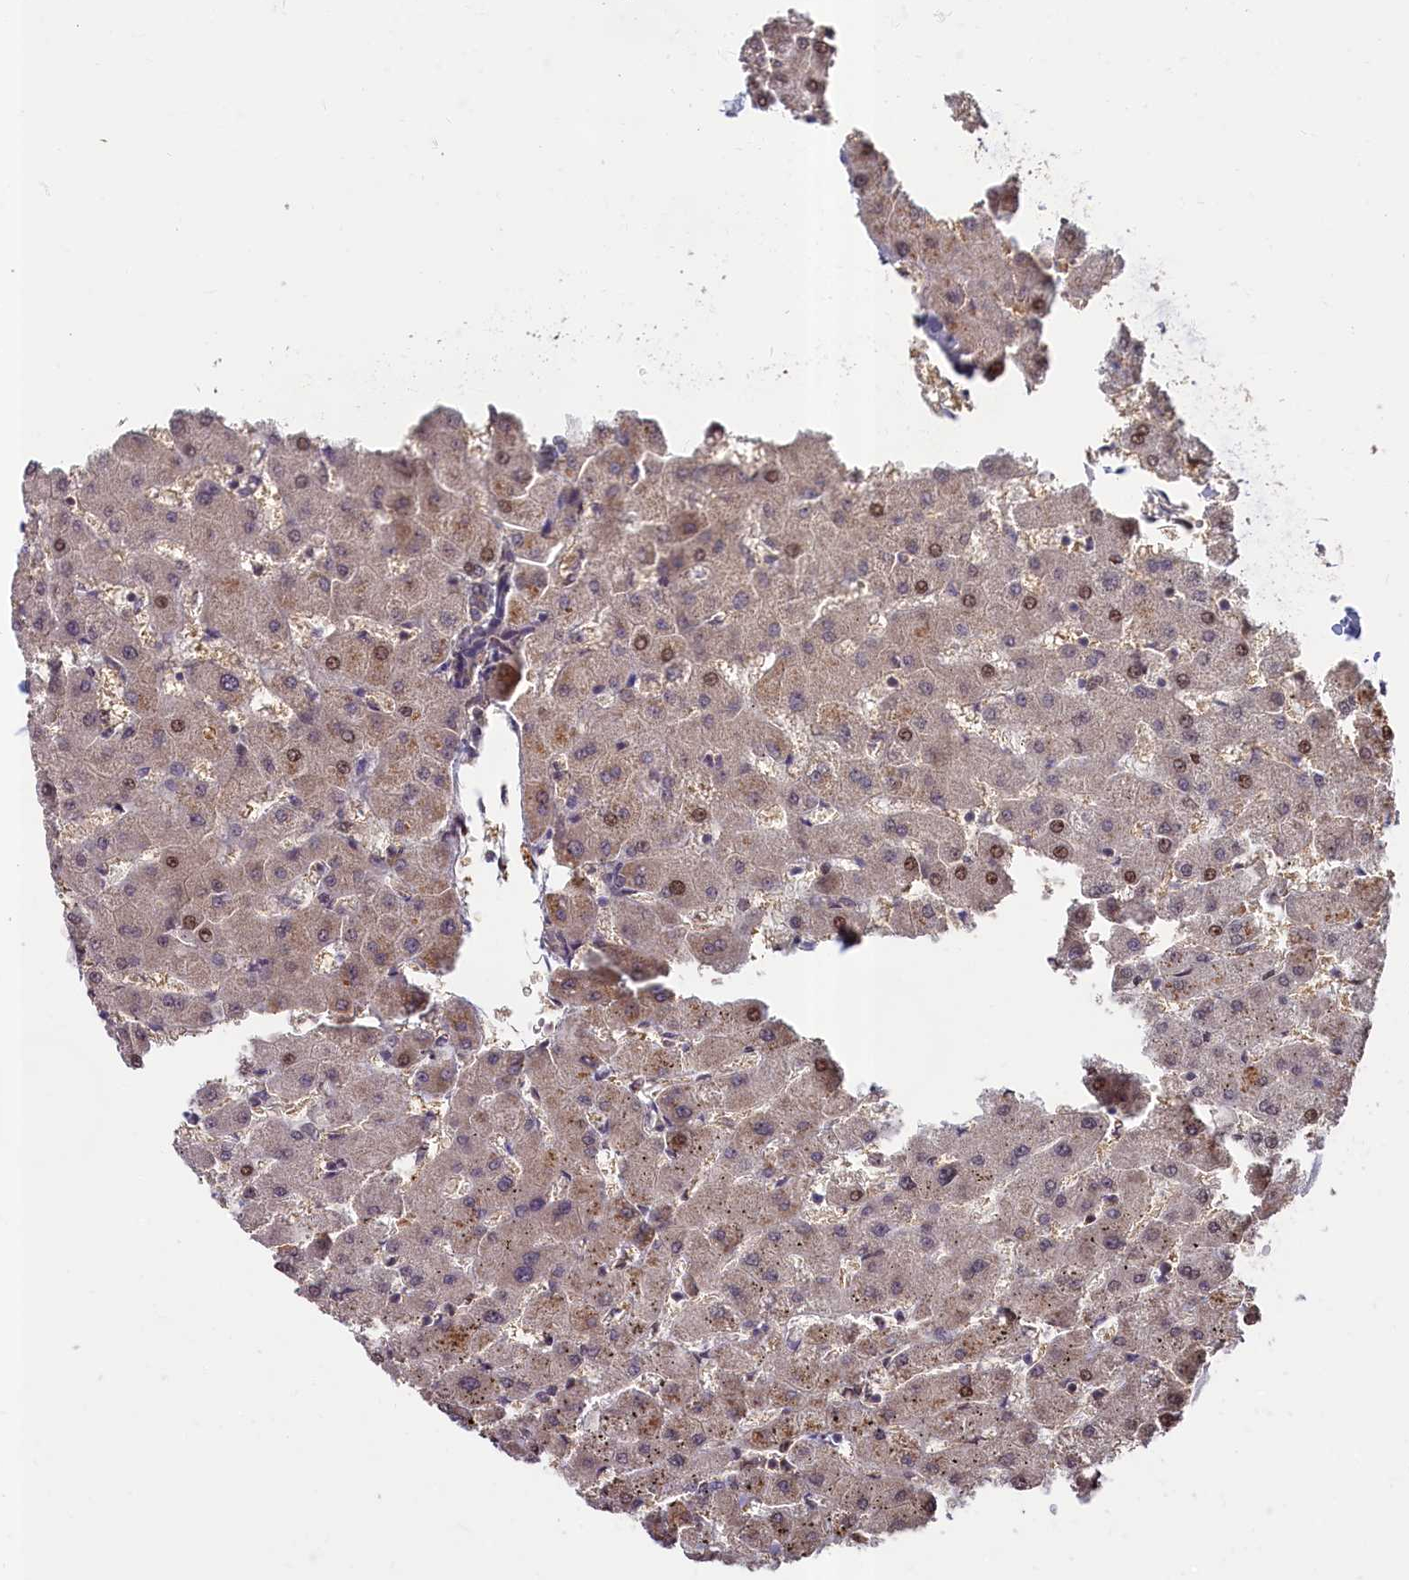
{"staining": {"intensity": "weak", "quantity": ">75%", "location": "cytoplasmic/membranous,nuclear"}, "tissue": "liver", "cell_type": "Cholangiocytes", "image_type": "normal", "snomed": [{"axis": "morphology", "description": "Normal tissue, NOS"}, {"axis": "topography", "description": "Liver"}], "caption": "Protein staining of benign liver shows weak cytoplasmic/membranous,nuclear staining in about >75% of cholangiocytes. The staining is performed using DAB brown chromogen to label protein expression. The nuclei are counter-stained blue using hematoxylin.", "gene": "CEP44", "patient": {"sex": "female", "age": 63}}